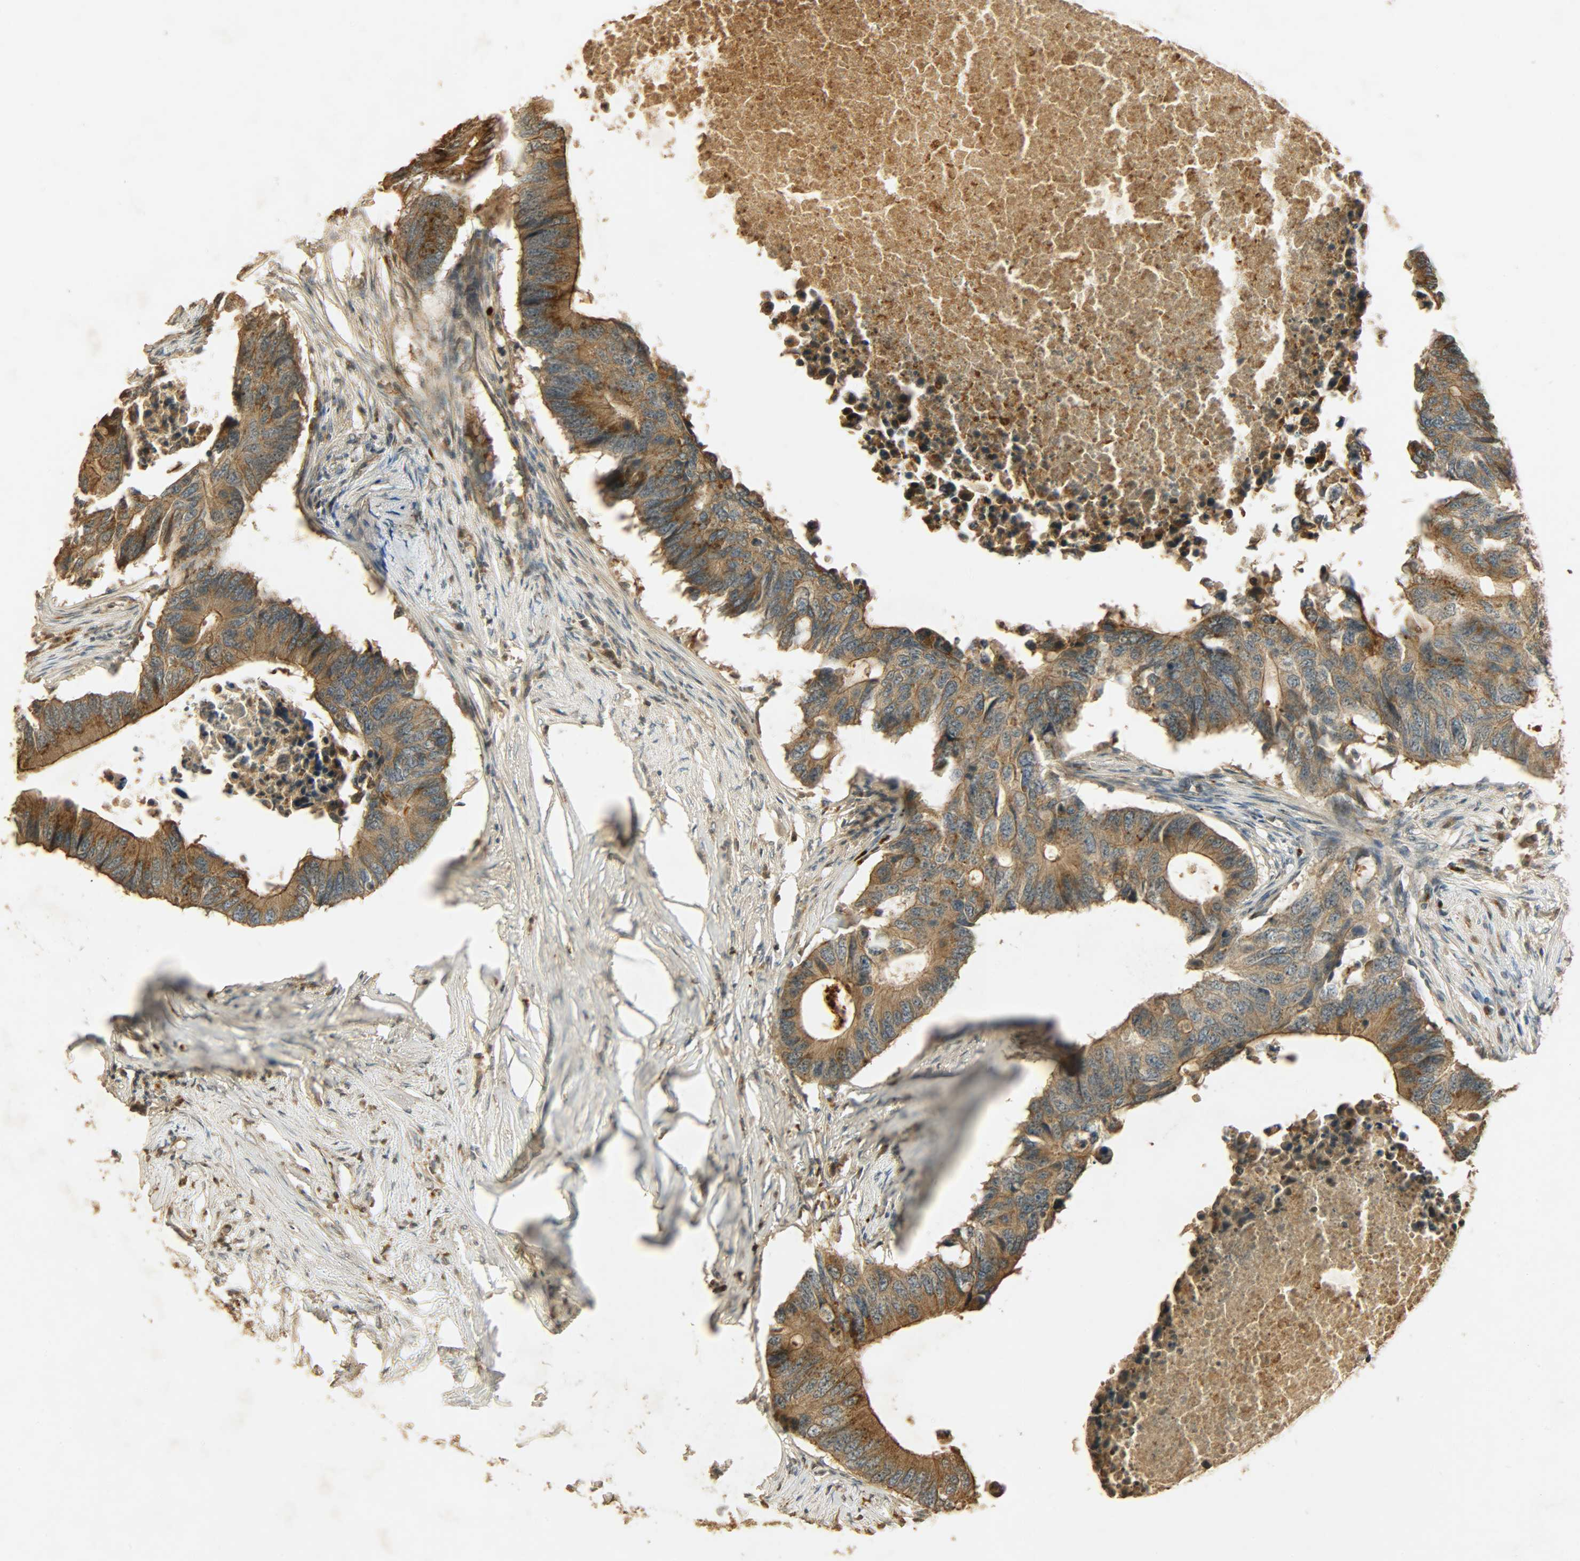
{"staining": {"intensity": "moderate", "quantity": ">75%", "location": "cytoplasmic/membranous"}, "tissue": "colorectal cancer", "cell_type": "Tumor cells", "image_type": "cancer", "snomed": [{"axis": "morphology", "description": "Adenocarcinoma, NOS"}, {"axis": "topography", "description": "Colon"}], "caption": "The image reveals staining of colorectal adenocarcinoma, revealing moderate cytoplasmic/membranous protein staining (brown color) within tumor cells. (DAB IHC, brown staining for protein, blue staining for nuclei).", "gene": "ATP2B1", "patient": {"sex": "male", "age": 71}}